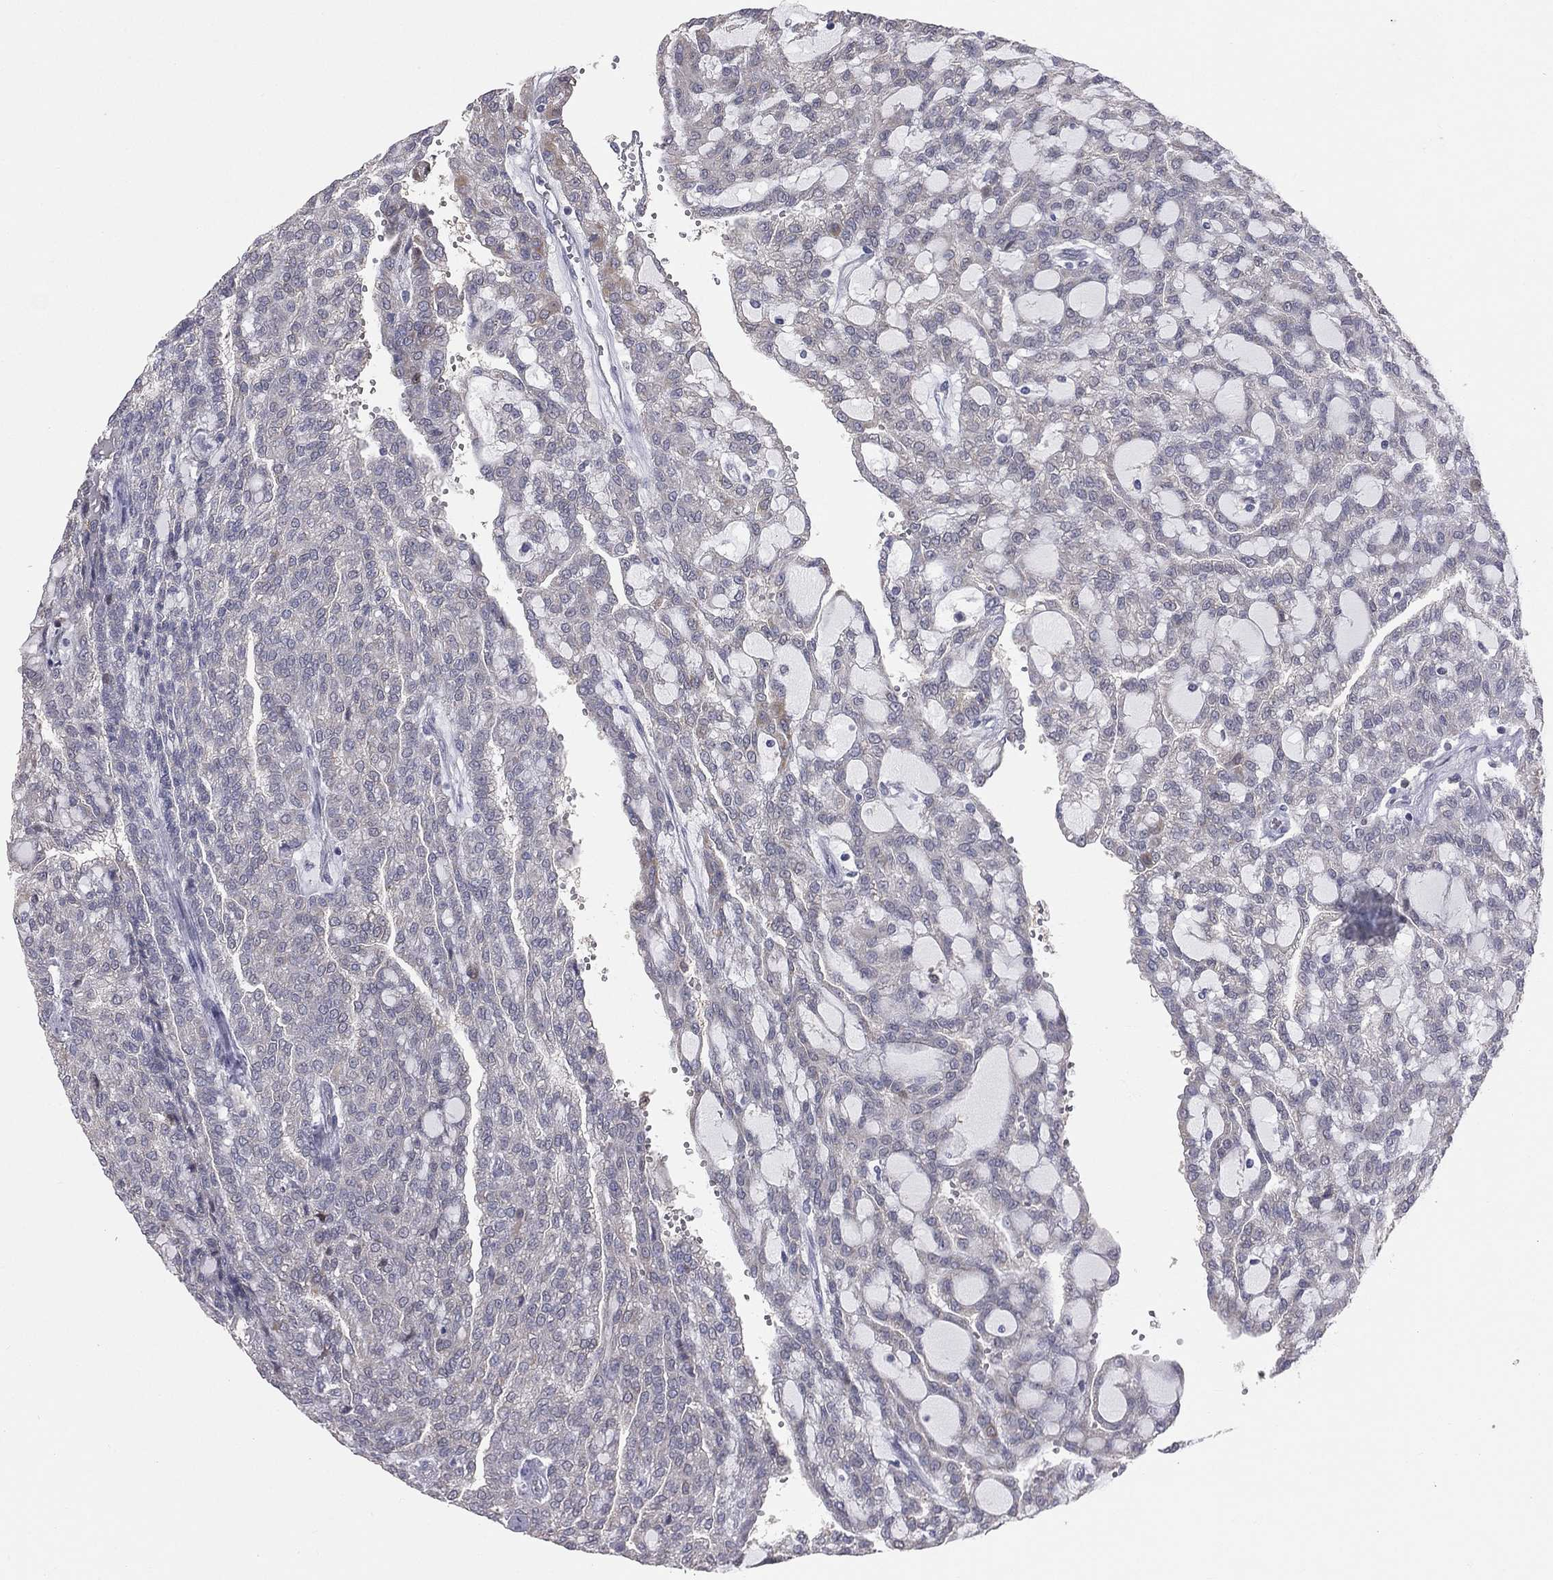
{"staining": {"intensity": "negative", "quantity": "none", "location": "none"}, "tissue": "renal cancer", "cell_type": "Tumor cells", "image_type": "cancer", "snomed": [{"axis": "morphology", "description": "Adenocarcinoma, NOS"}, {"axis": "topography", "description": "Kidney"}], "caption": "An image of adenocarcinoma (renal) stained for a protein demonstrates no brown staining in tumor cells.", "gene": "DMKN", "patient": {"sex": "male", "age": 63}}